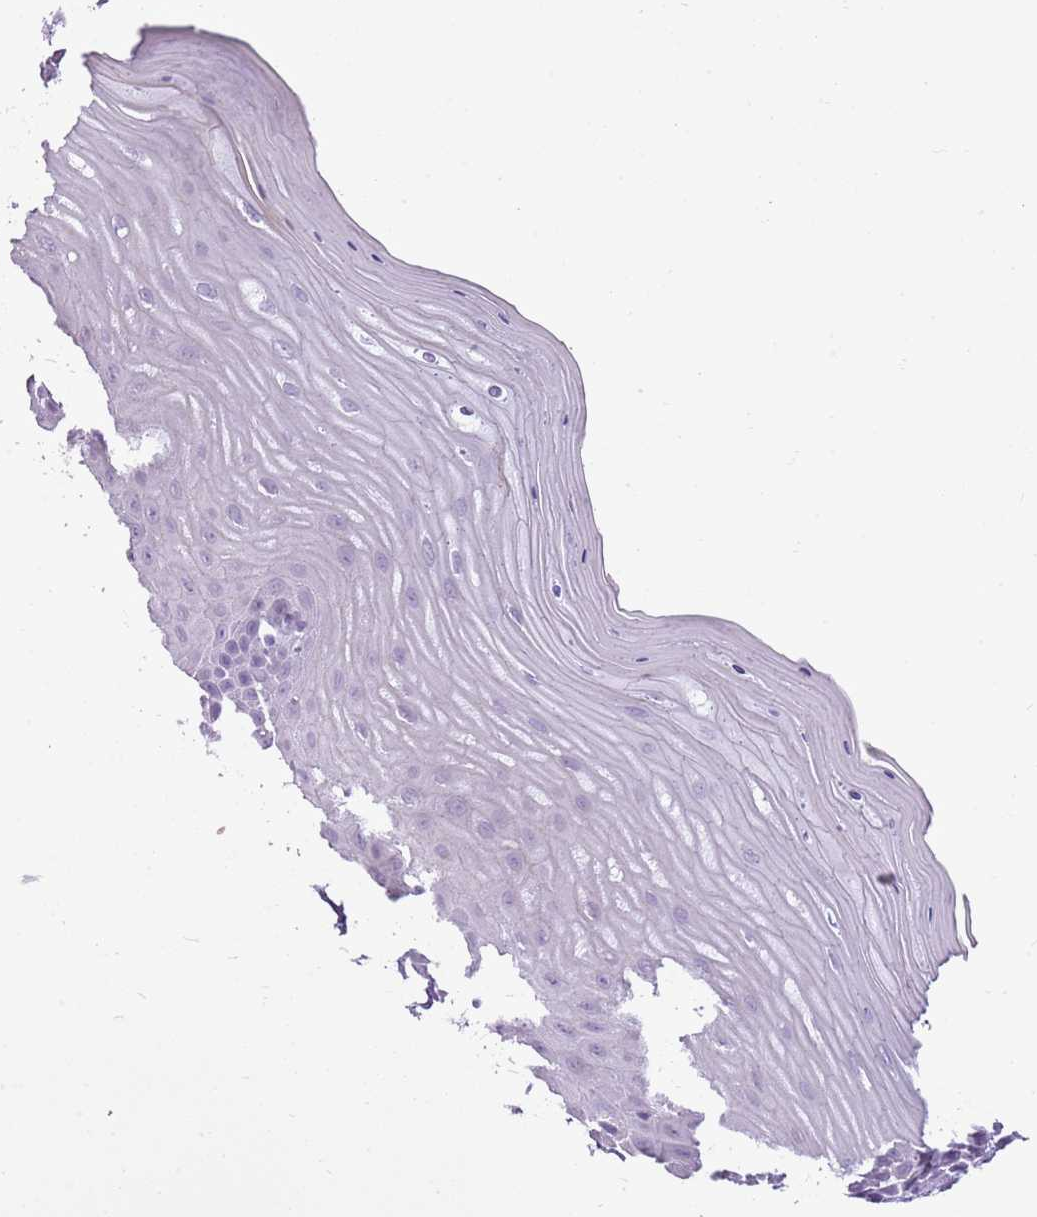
{"staining": {"intensity": "negative", "quantity": "none", "location": "none"}, "tissue": "cervix", "cell_type": "Glandular cells", "image_type": "normal", "snomed": [{"axis": "morphology", "description": "Normal tissue, NOS"}, {"axis": "topography", "description": "Cervix"}], "caption": "Immunohistochemical staining of normal human cervix shows no significant staining in glandular cells. (Immunohistochemistry (ihc), brightfield microscopy, high magnification).", "gene": "RPL3L", "patient": {"sex": "female", "age": 55}}